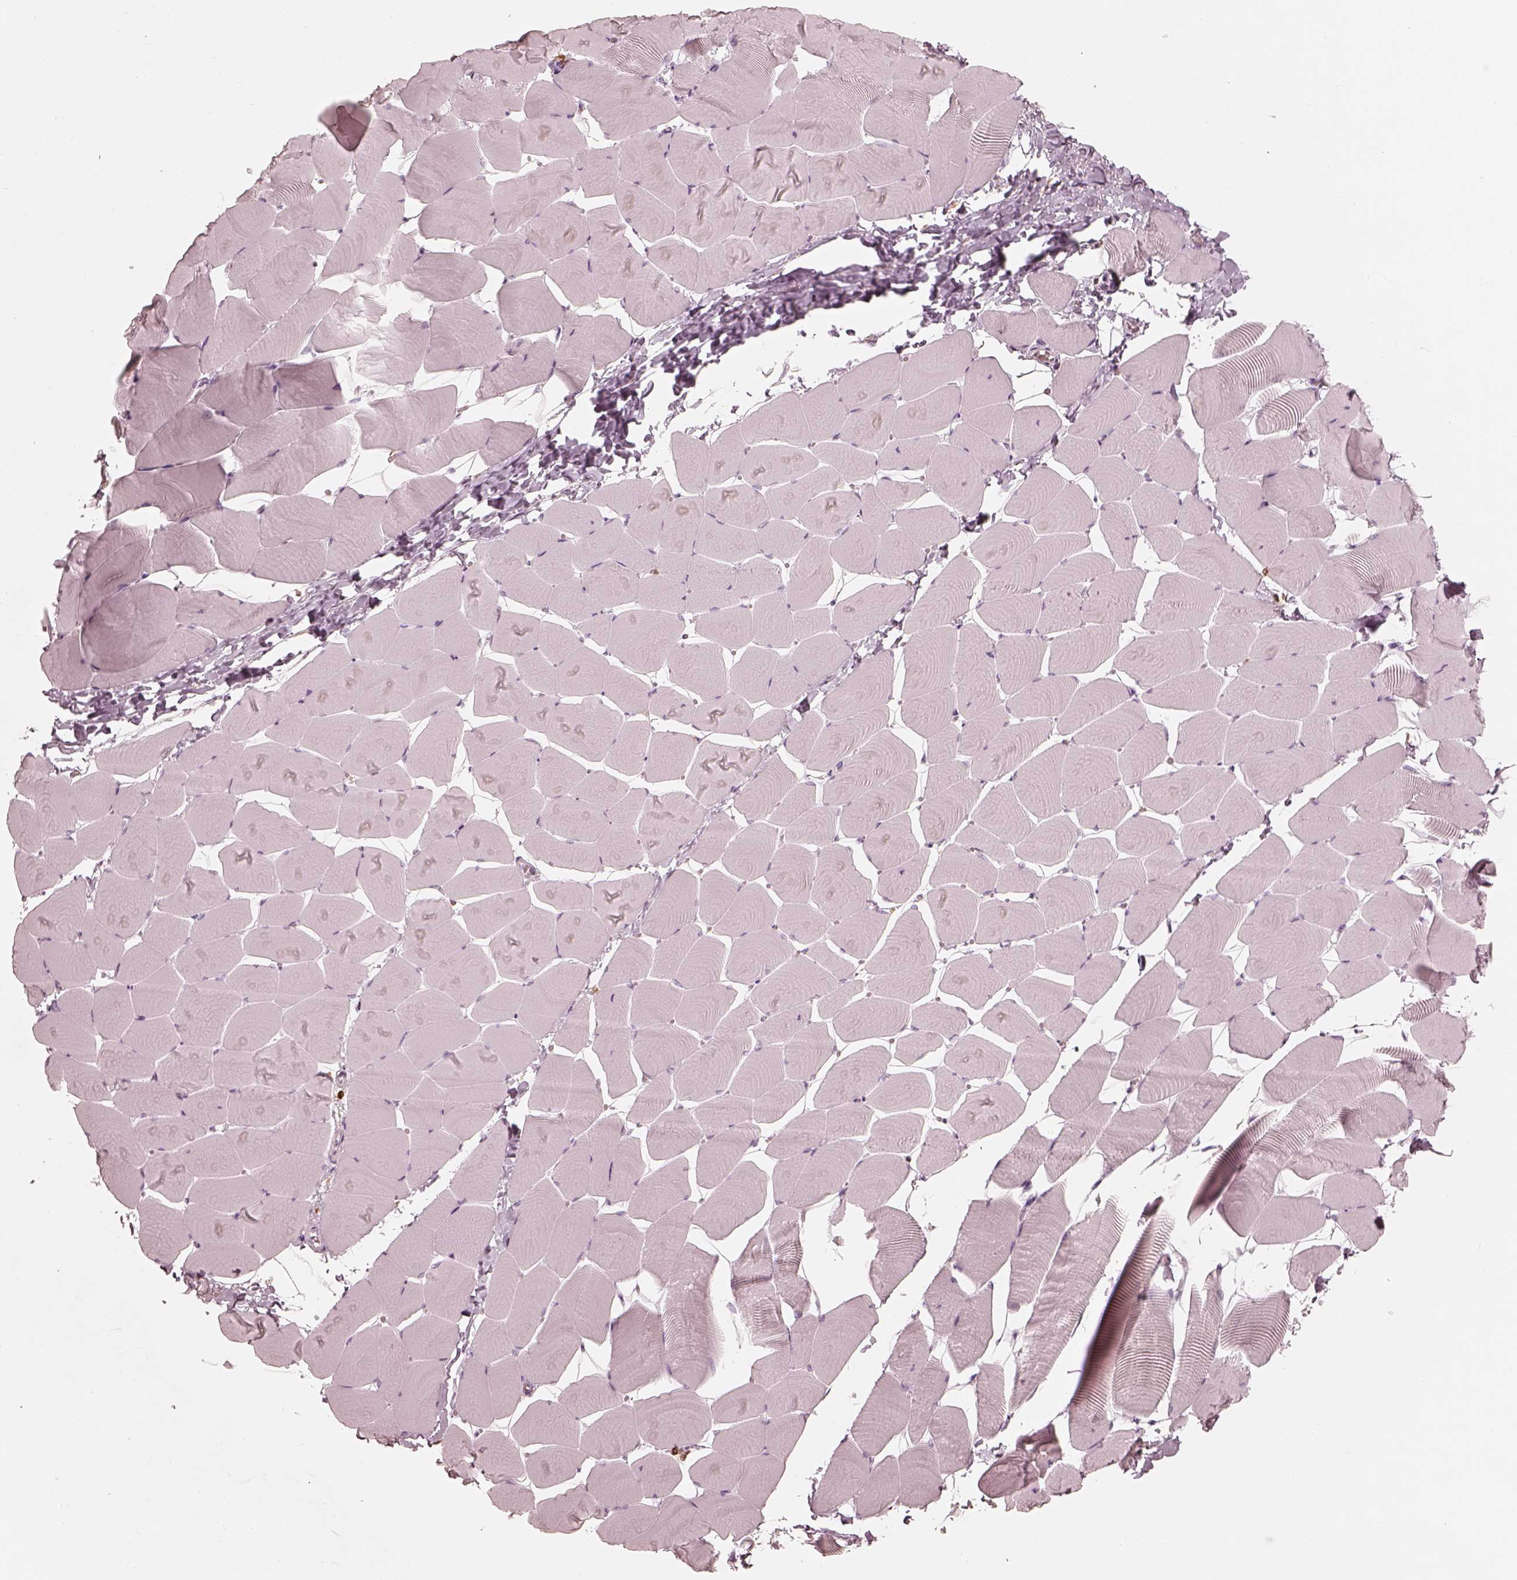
{"staining": {"intensity": "negative", "quantity": "none", "location": "none"}, "tissue": "skeletal muscle", "cell_type": "Myocytes", "image_type": "normal", "snomed": [{"axis": "morphology", "description": "Normal tissue, NOS"}, {"axis": "topography", "description": "Skeletal muscle"}], "caption": "Human skeletal muscle stained for a protein using immunohistochemistry (IHC) exhibits no staining in myocytes.", "gene": "ALOX5", "patient": {"sex": "male", "age": 25}}